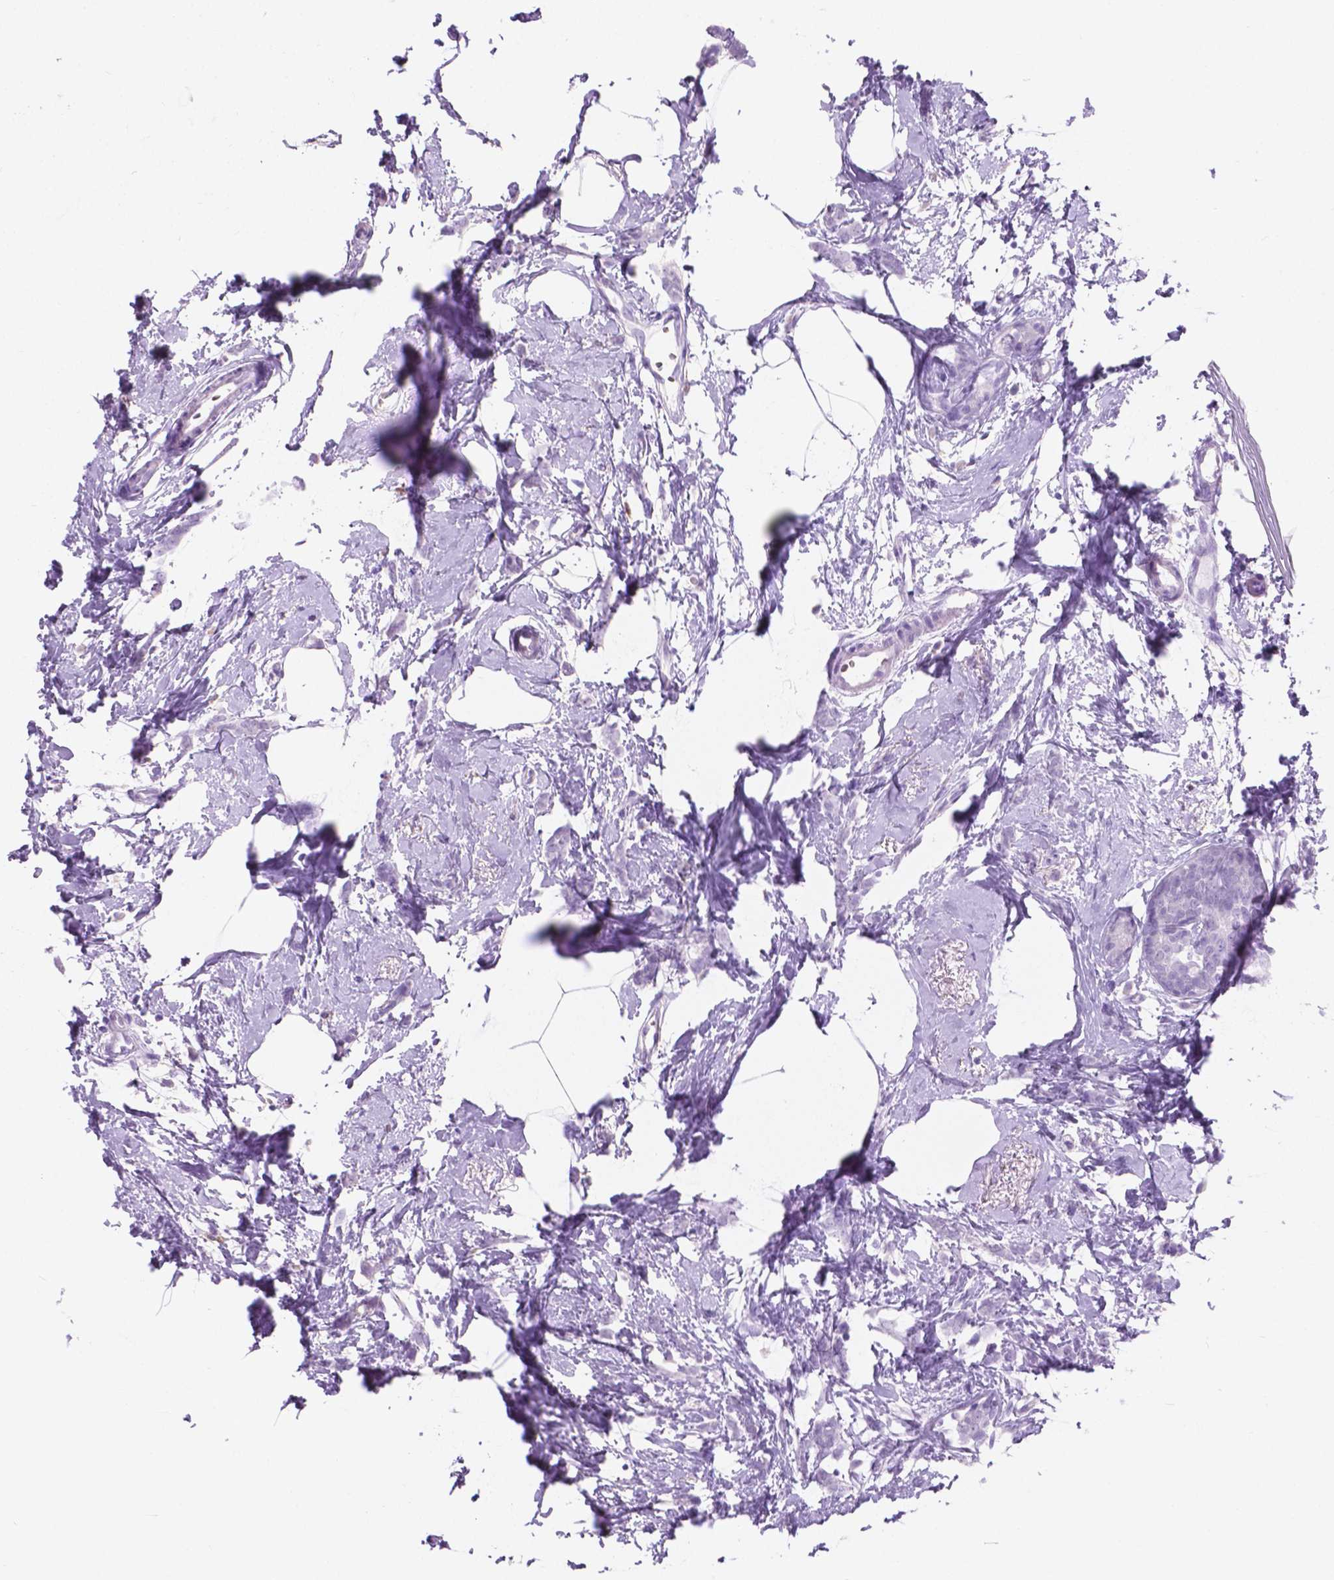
{"staining": {"intensity": "negative", "quantity": "none", "location": "none"}, "tissue": "breast cancer", "cell_type": "Tumor cells", "image_type": "cancer", "snomed": [{"axis": "morphology", "description": "Duct carcinoma"}, {"axis": "topography", "description": "Breast"}], "caption": "Protein analysis of breast cancer (invasive ductal carcinoma) demonstrates no significant staining in tumor cells. The staining is performed using DAB brown chromogen with nuclei counter-stained in using hematoxylin.", "gene": "GRIN2B", "patient": {"sex": "female", "age": 40}}